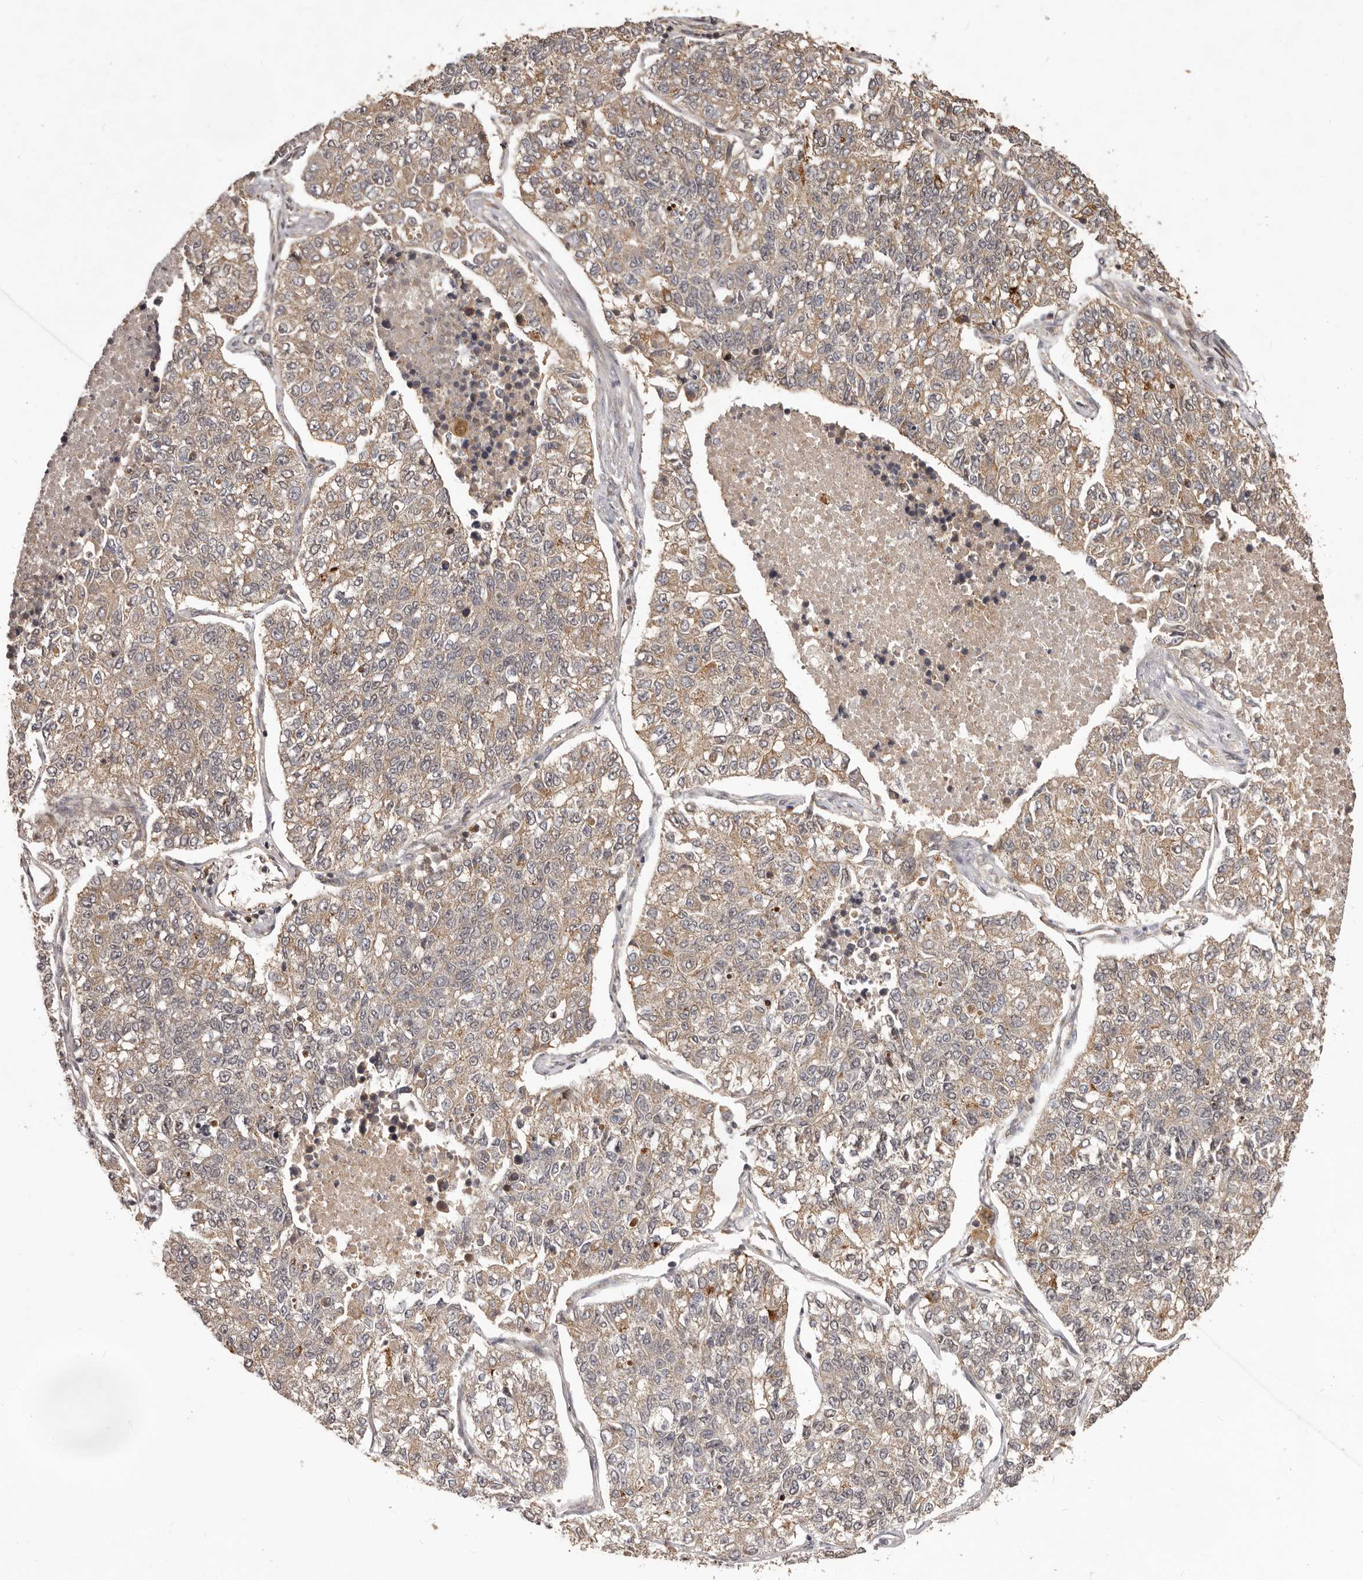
{"staining": {"intensity": "weak", "quantity": ">75%", "location": "cytoplasmic/membranous"}, "tissue": "lung cancer", "cell_type": "Tumor cells", "image_type": "cancer", "snomed": [{"axis": "morphology", "description": "Adenocarcinoma, NOS"}, {"axis": "topography", "description": "Lung"}], "caption": "Weak cytoplasmic/membranous staining for a protein is appreciated in approximately >75% of tumor cells of lung cancer using immunohistochemistry.", "gene": "MTO1", "patient": {"sex": "male", "age": 49}}